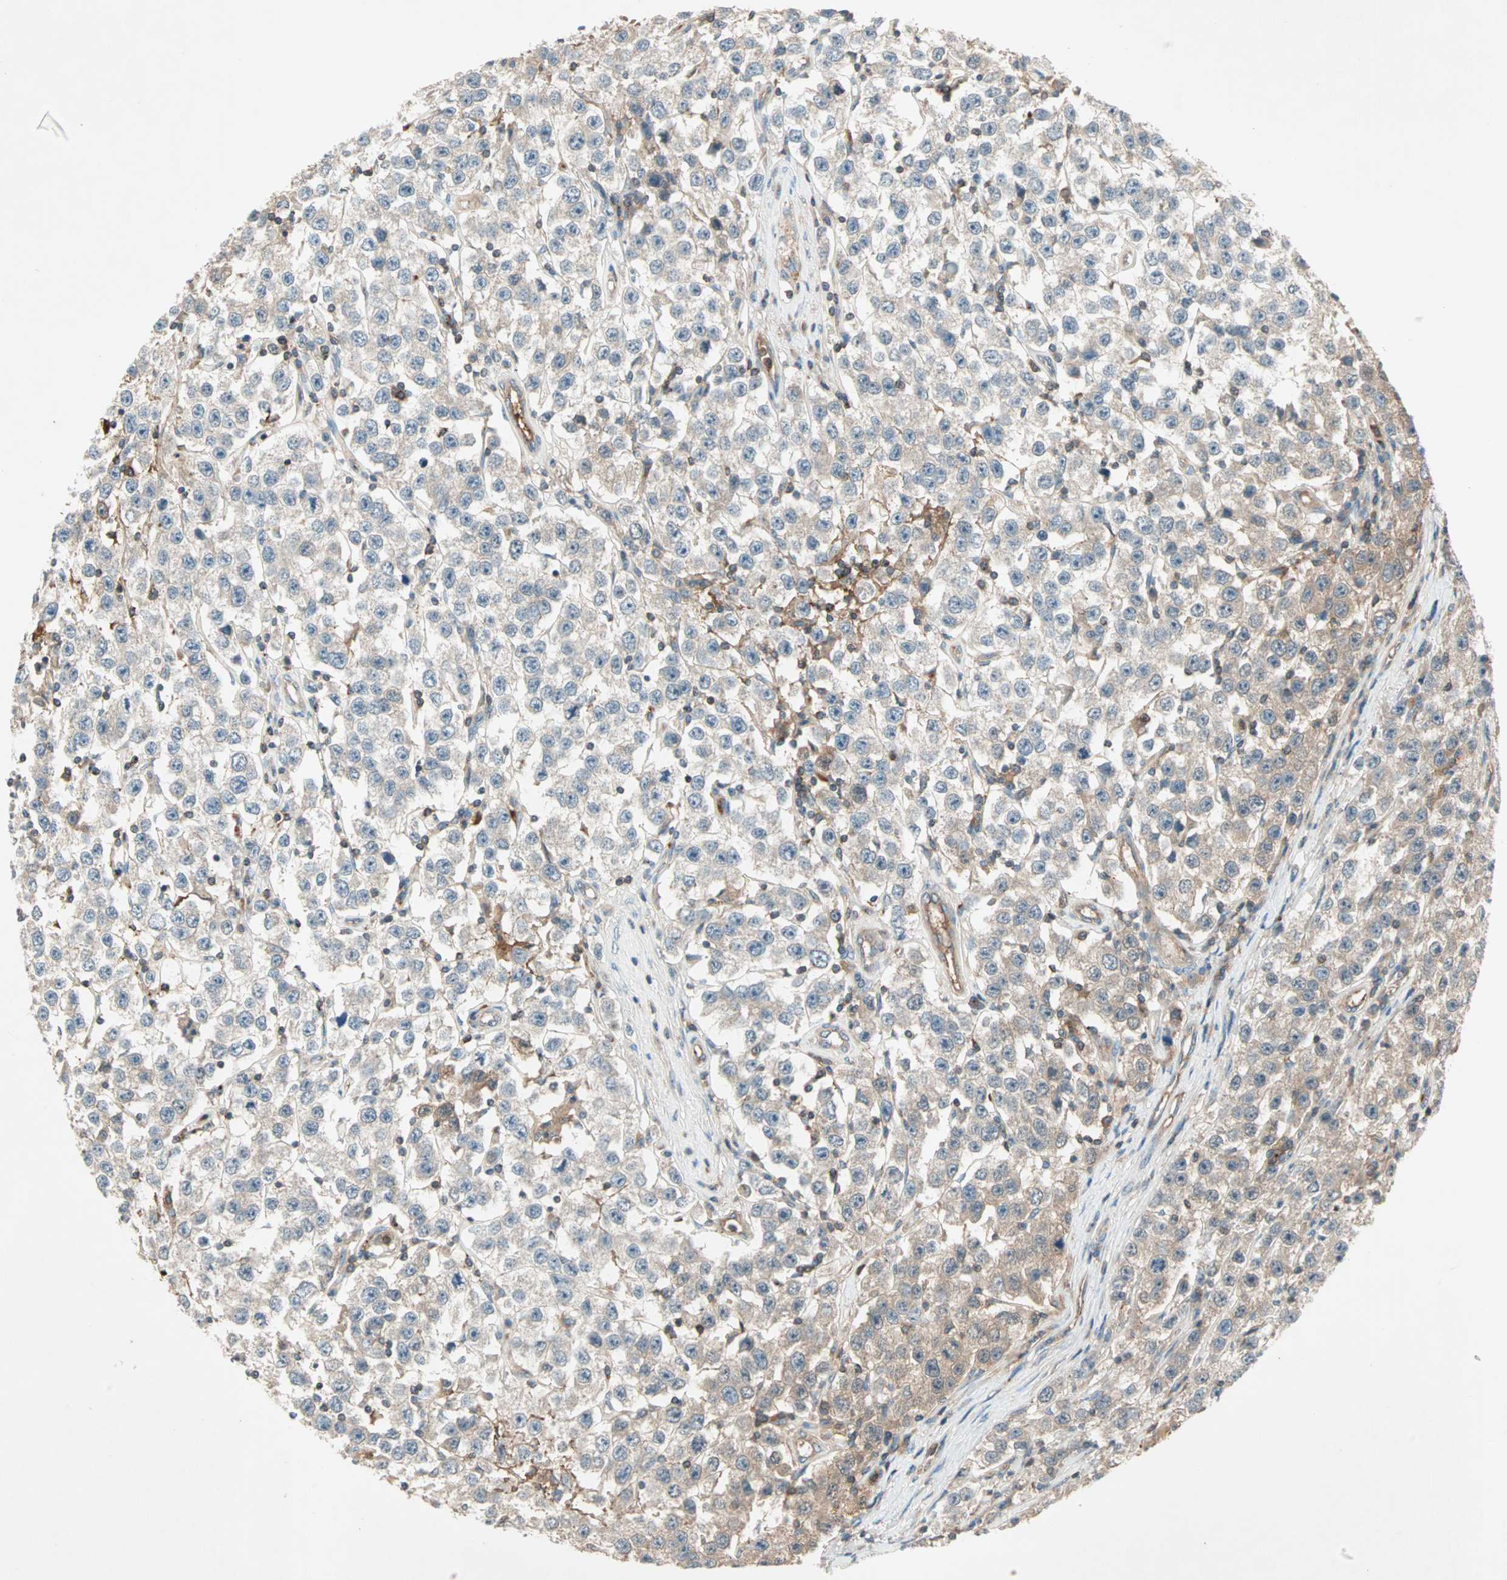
{"staining": {"intensity": "weak", "quantity": ">75%", "location": "cytoplasmic/membranous"}, "tissue": "testis cancer", "cell_type": "Tumor cells", "image_type": "cancer", "snomed": [{"axis": "morphology", "description": "Seminoma, NOS"}, {"axis": "topography", "description": "Testis"}], "caption": "Immunohistochemical staining of testis cancer (seminoma) displays low levels of weak cytoplasmic/membranous protein positivity in about >75% of tumor cells. The staining is performed using DAB brown chromogen to label protein expression. The nuclei are counter-stained blue using hematoxylin.", "gene": "TEC", "patient": {"sex": "male", "age": 52}}